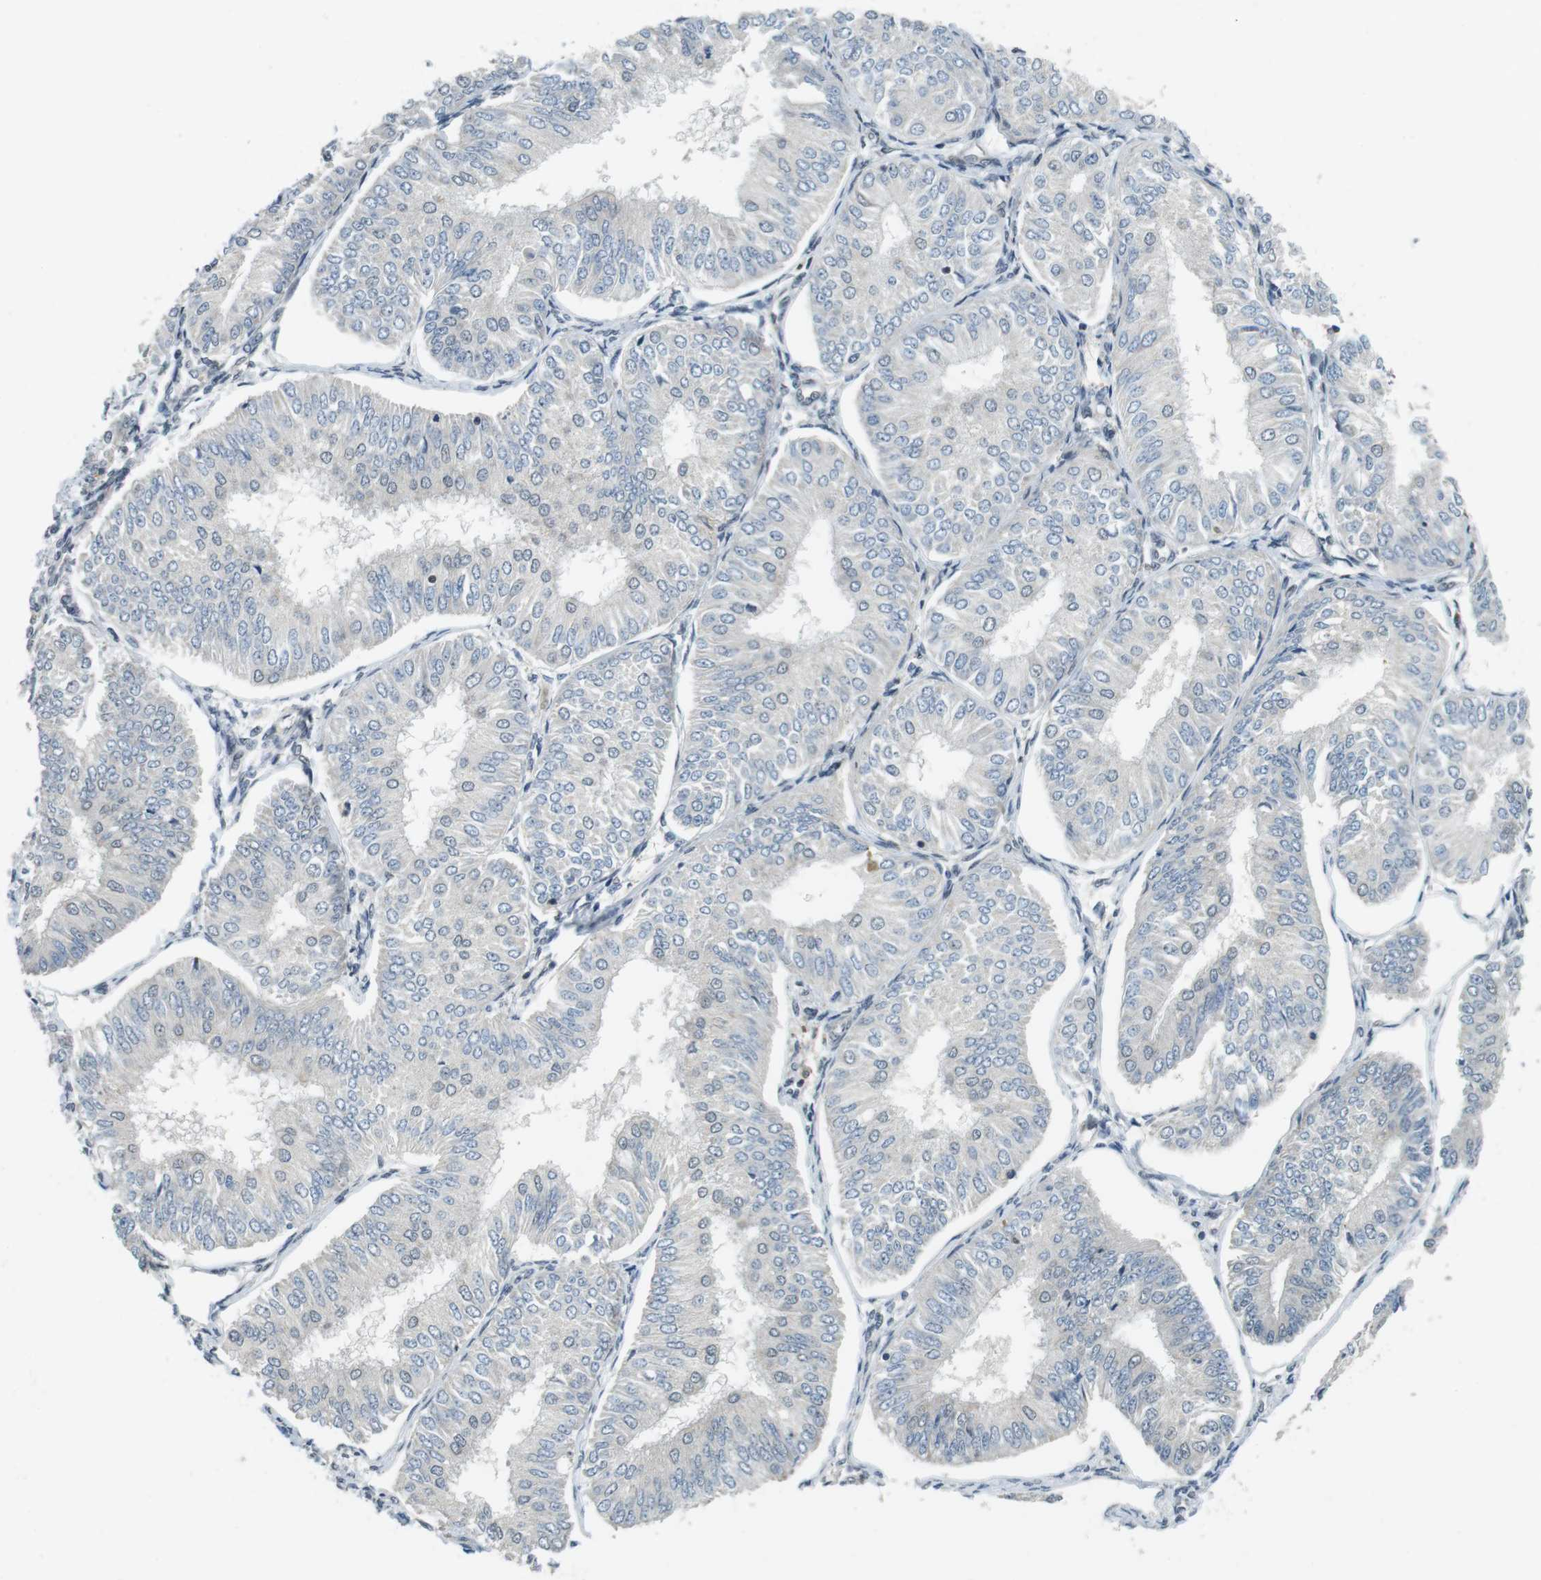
{"staining": {"intensity": "negative", "quantity": "none", "location": "none"}, "tissue": "endometrial cancer", "cell_type": "Tumor cells", "image_type": "cancer", "snomed": [{"axis": "morphology", "description": "Adenocarcinoma, NOS"}, {"axis": "topography", "description": "Endometrium"}], "caption": "Tumor cells show no significant staining in endometrial cancer. (Immunohistochemistry (ihc), brightfield microscopy, high magnification).", "gene": "BRD4", "patient": {"sex": "female", "age": 58}}